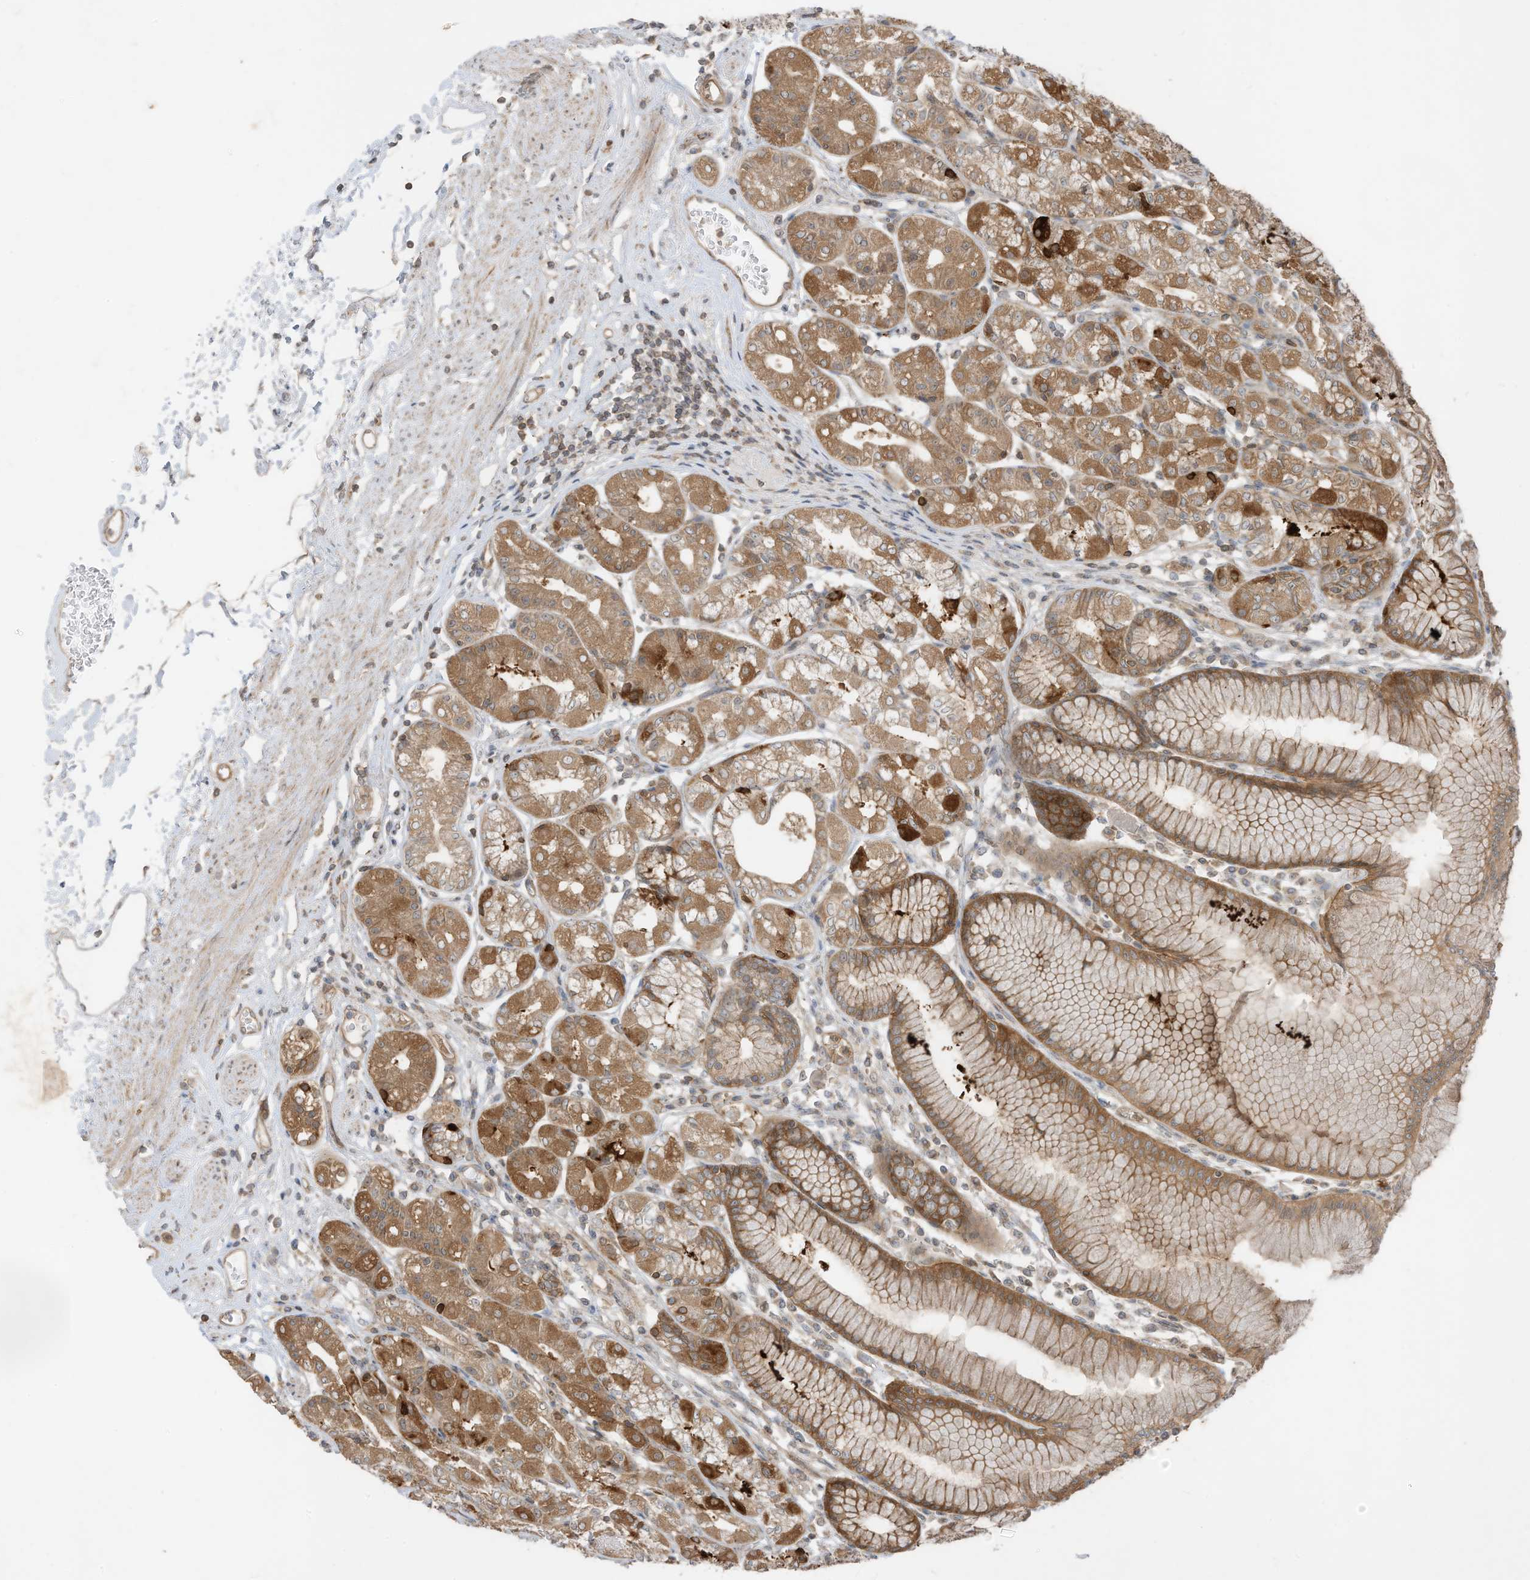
{"staining": {"intensity": "moderate", "quantity": ">75%", "location": "cytoplasmic/membranous"}, "tissue": "stomach", "cell_type": "Glandular cells", "image_type": "normal", "snomed": [{"axis": "morphology", "description": "Normal tissue, NOS"}, {"axis": "topography", "description": "Stomach"}], "caption": "Approximately >75% of glandular cells in benign stomach exhibit moderate cytoplasmic/membranous protein staining as visualized by brown immunohistochemical staining.", "gene": "SLC25A12", "patient": {"sex": "female", "age": 57}}